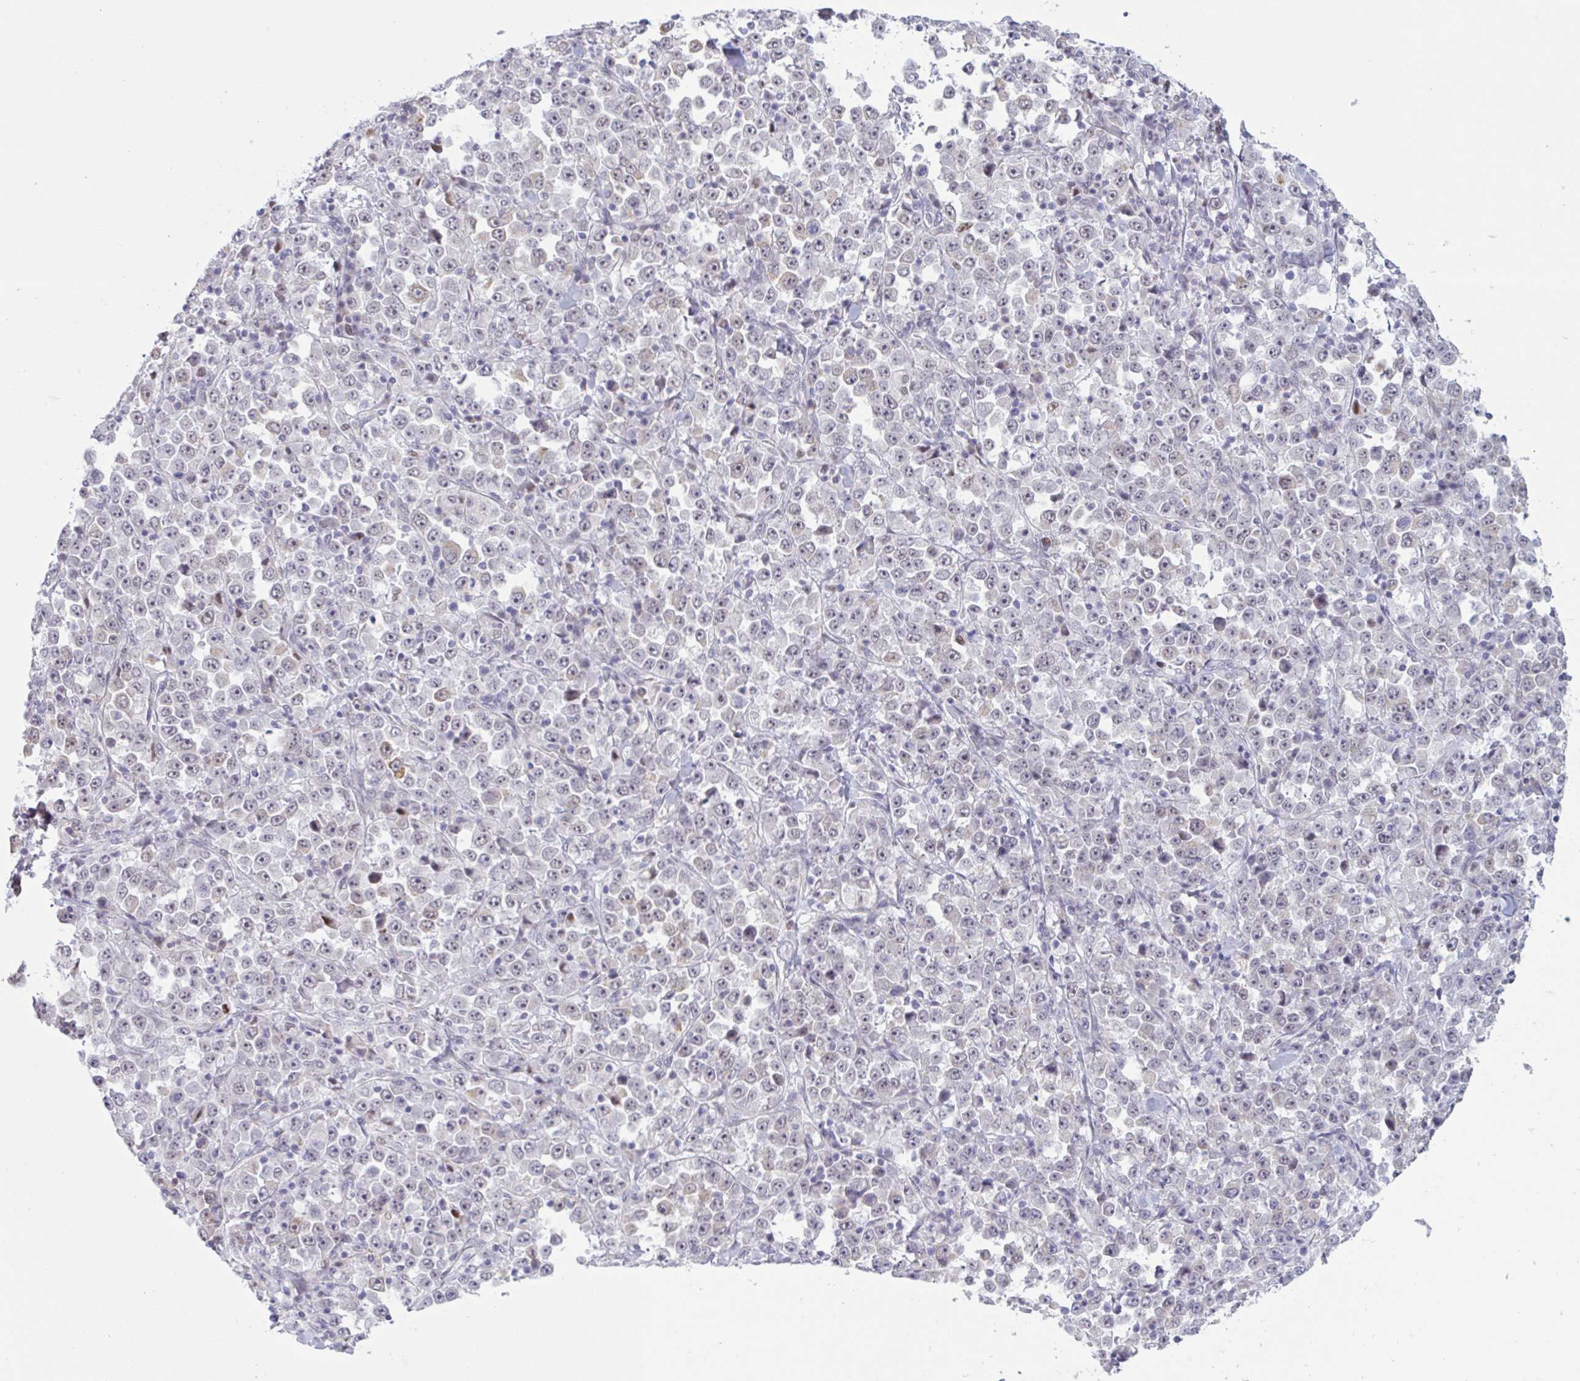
{"staining": {"intensity": "weak", "quantity": "<25%", "location": "cytoplasmic/membranous"}, "tissue": "stomach cancer", "cell_type": "Tumor cells", "image_type": "cancer", "snomed": [{"axis": "morphology", "description": "Normal tissue, NOS"}, {"axis": "morphology", "description": "Adenocarcinoma, NOS"}, {"axis": "topography", "description": "Stomach, upper"}, {"axis": "topography", "description": "Stomach"}], "caption": "Adenocarcinoma (stomach) stained for a protein using immunohistochemistry demonstrates no expression tumor cells.", "gene": "PRMT6", "patient": {"sex": "male", "age": 59}}